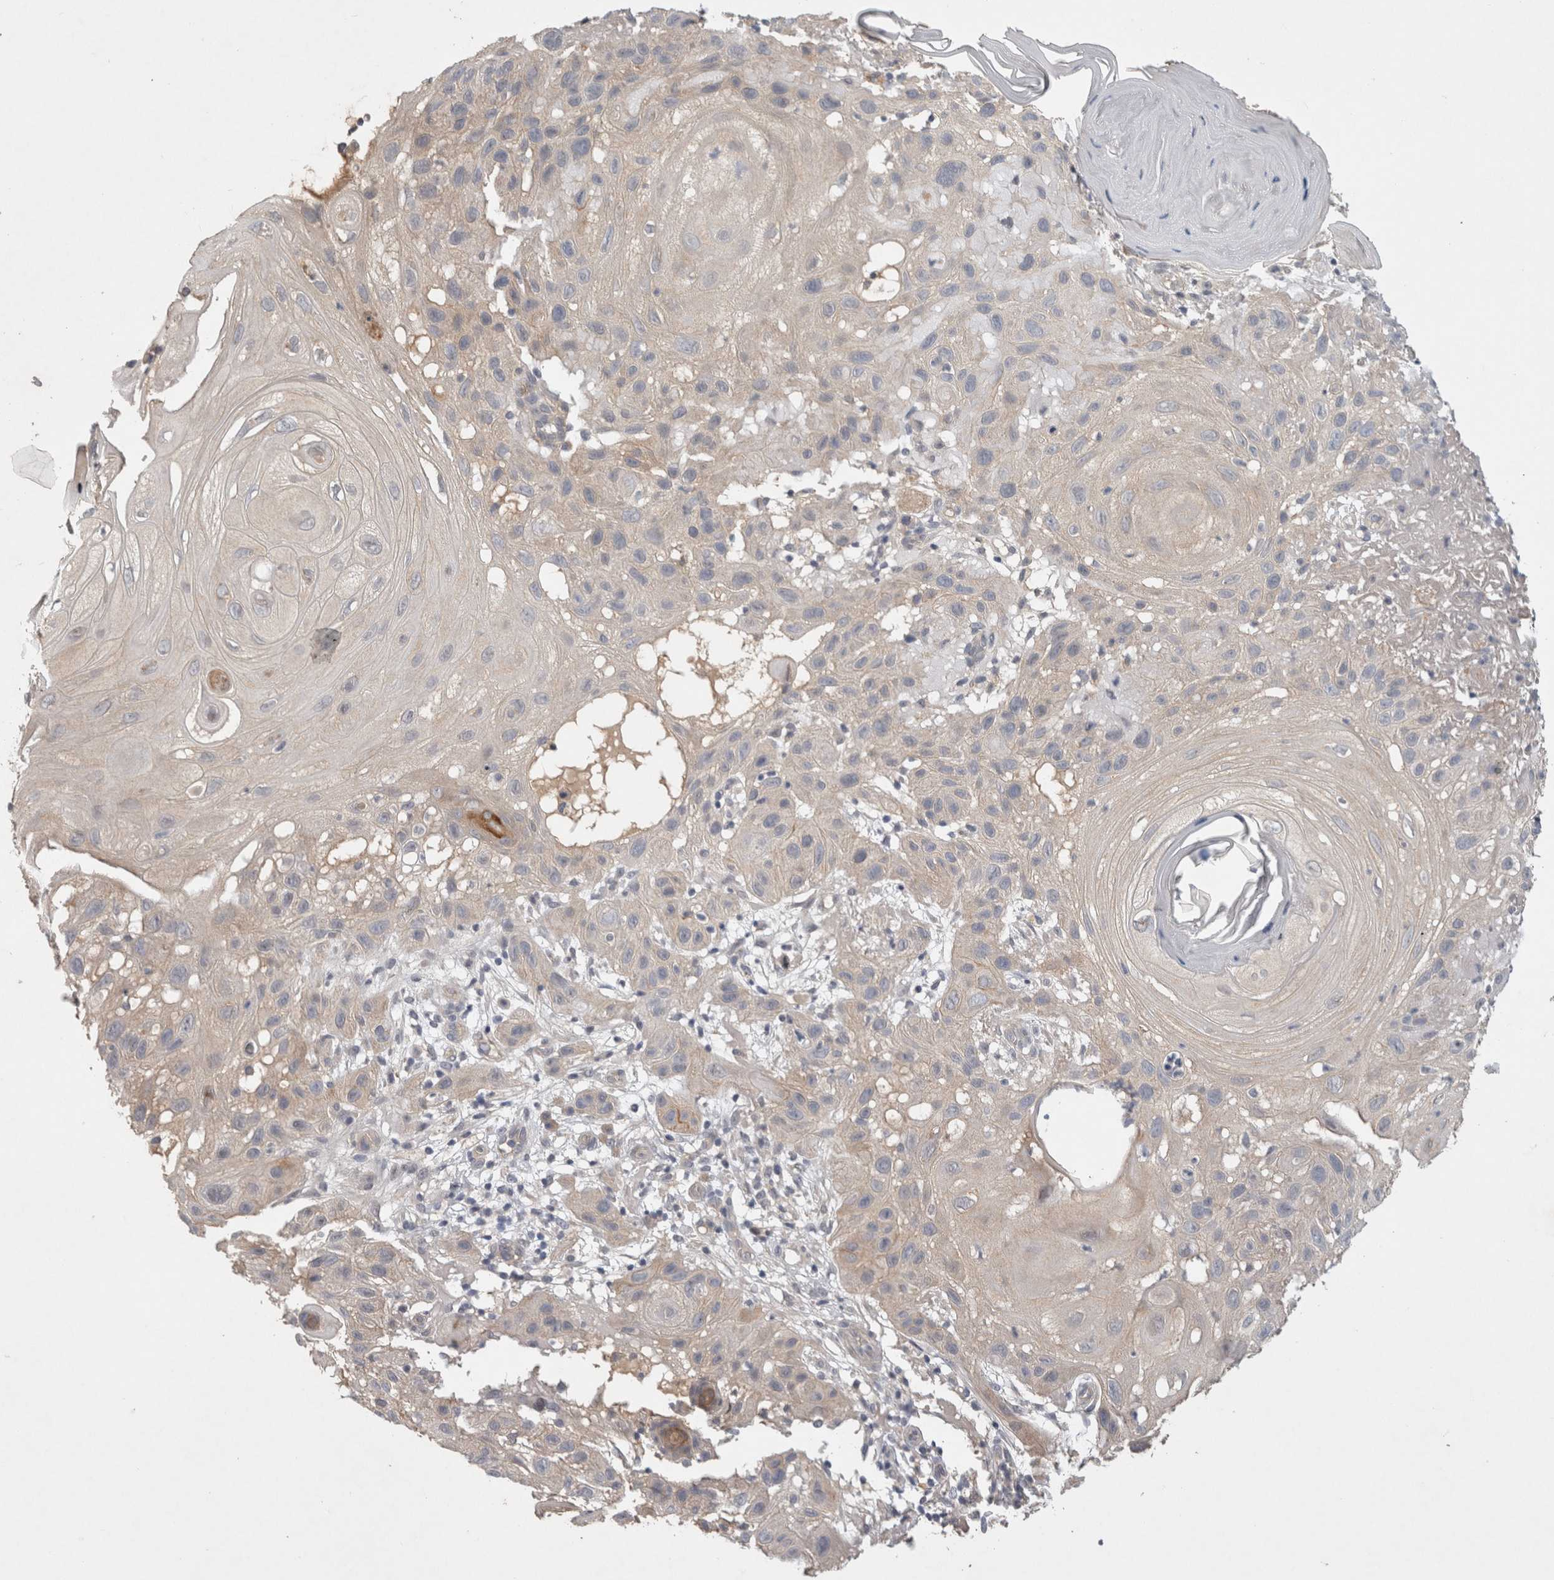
{"staining": {"intensity": "weak", "quantity": "<25%", "location": "cytoplasmic/membranous"}, "tissue": "skin cancer", "cell_type": "Tumor cells", "image_type": "cancer", "snomed": [{"axis": "morphology", "description": "Squamous cell carcinoma, NOS"}, {"axis": "topography", "description": "Skin"}], "caption": "This is a micrograph of IHC staining of skin squamous cell carcinoma, which shows no expression in tumor cells.", "gene": "CERS3", "patient": {"sex": "female", "age": 96}}